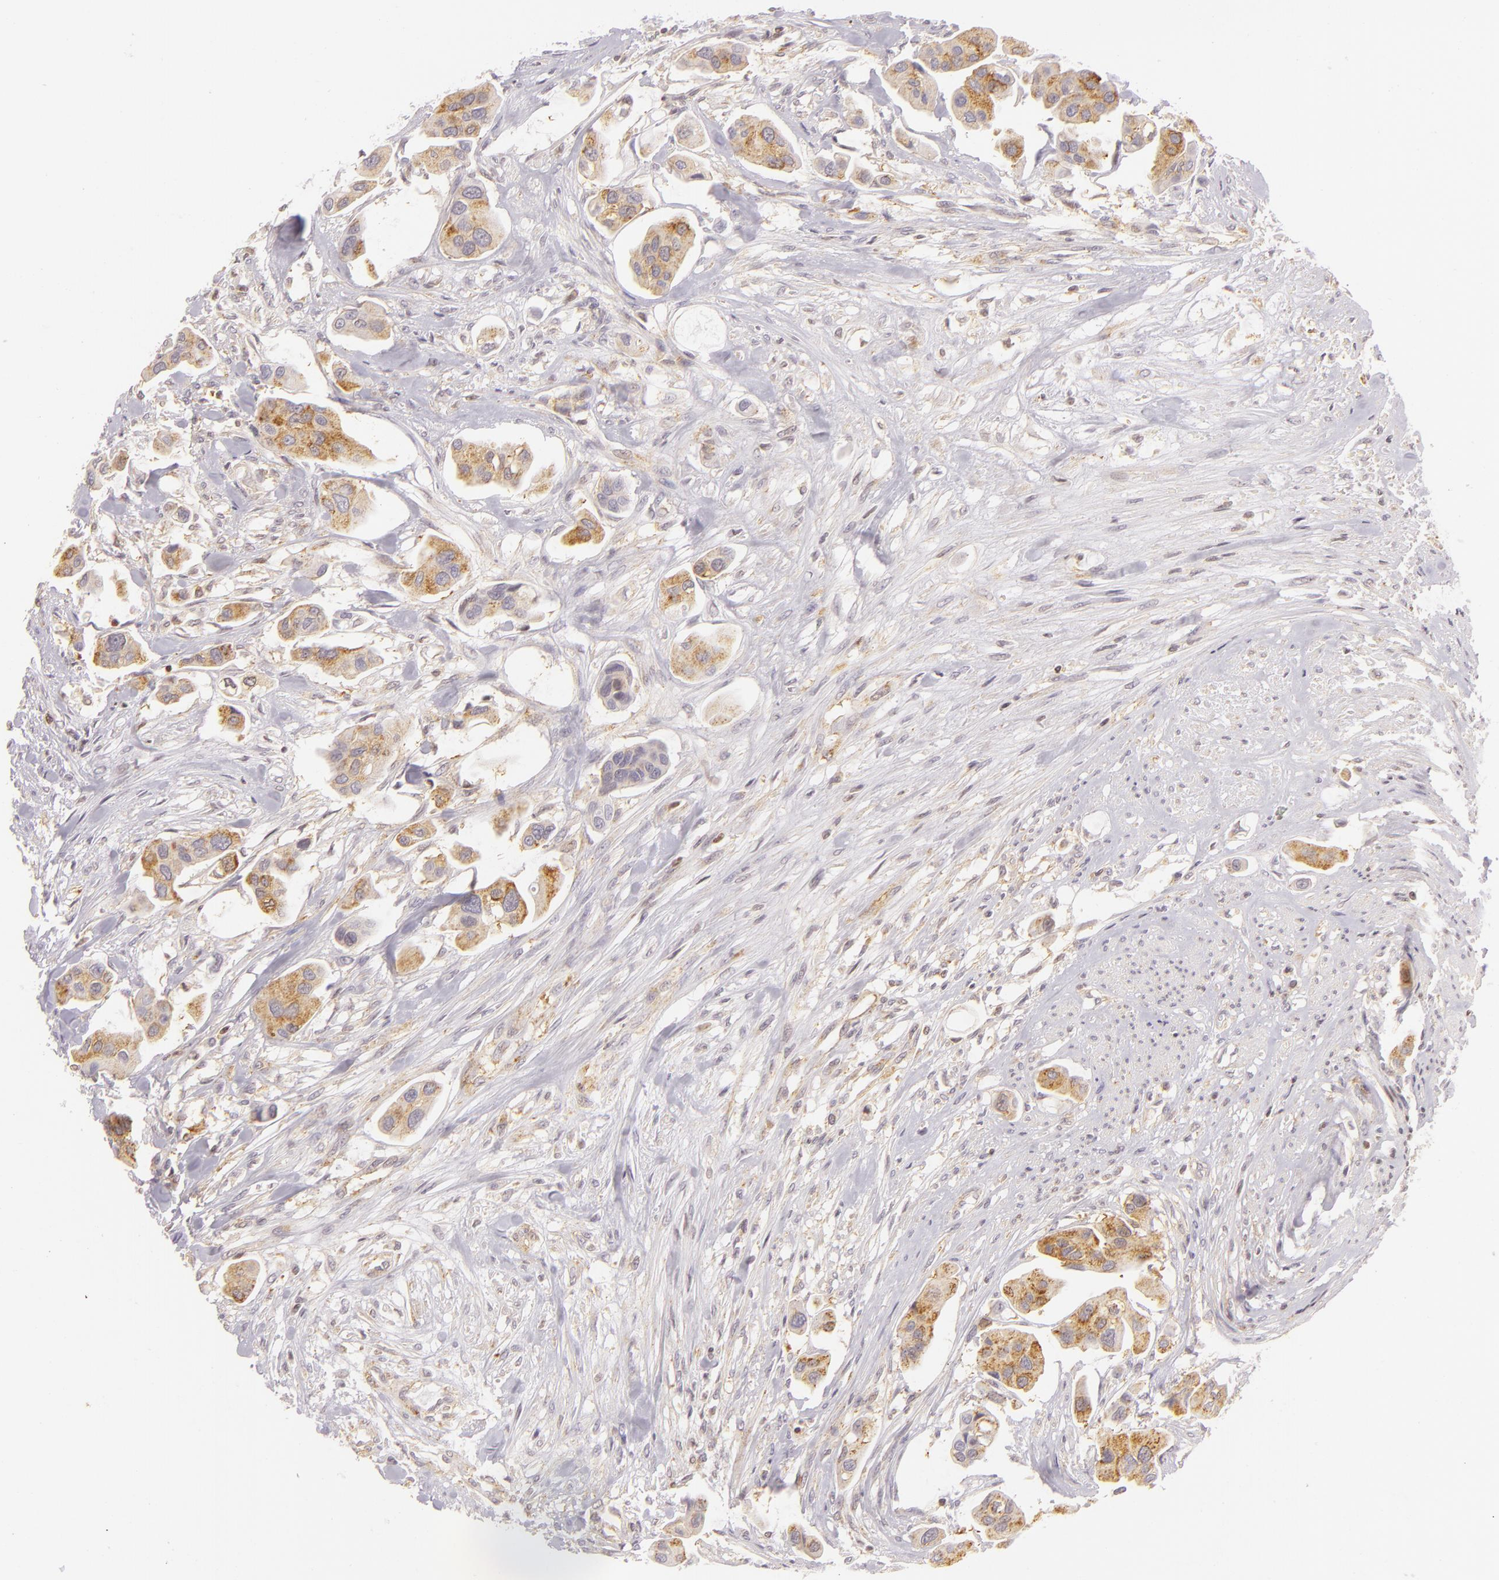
{"staining": {"intensity": "moderate", "quantity": "25%-75%", "location": "cytoplasmic/membranous"}, "tissue": "urothelial cancer", "cell_type": "Tumor cells", "image_type": "cancer", "snomed": [{"axis": "morphology", "description": "Adenocarcinoma, NOS"}, {"axis": "topography", "description": "Urinary bladder"}], "caption": "Protein staining of adenocarcinoma tissue demonstrates moderate cytoplasmic/membranous expression in approximately 25%-75% of tumor cells. (DAB IHC, brown staining for protein, blue staining for nuclei).", "gene": "IMPDH1", "patient": {"sex": "male", "age": 61}}